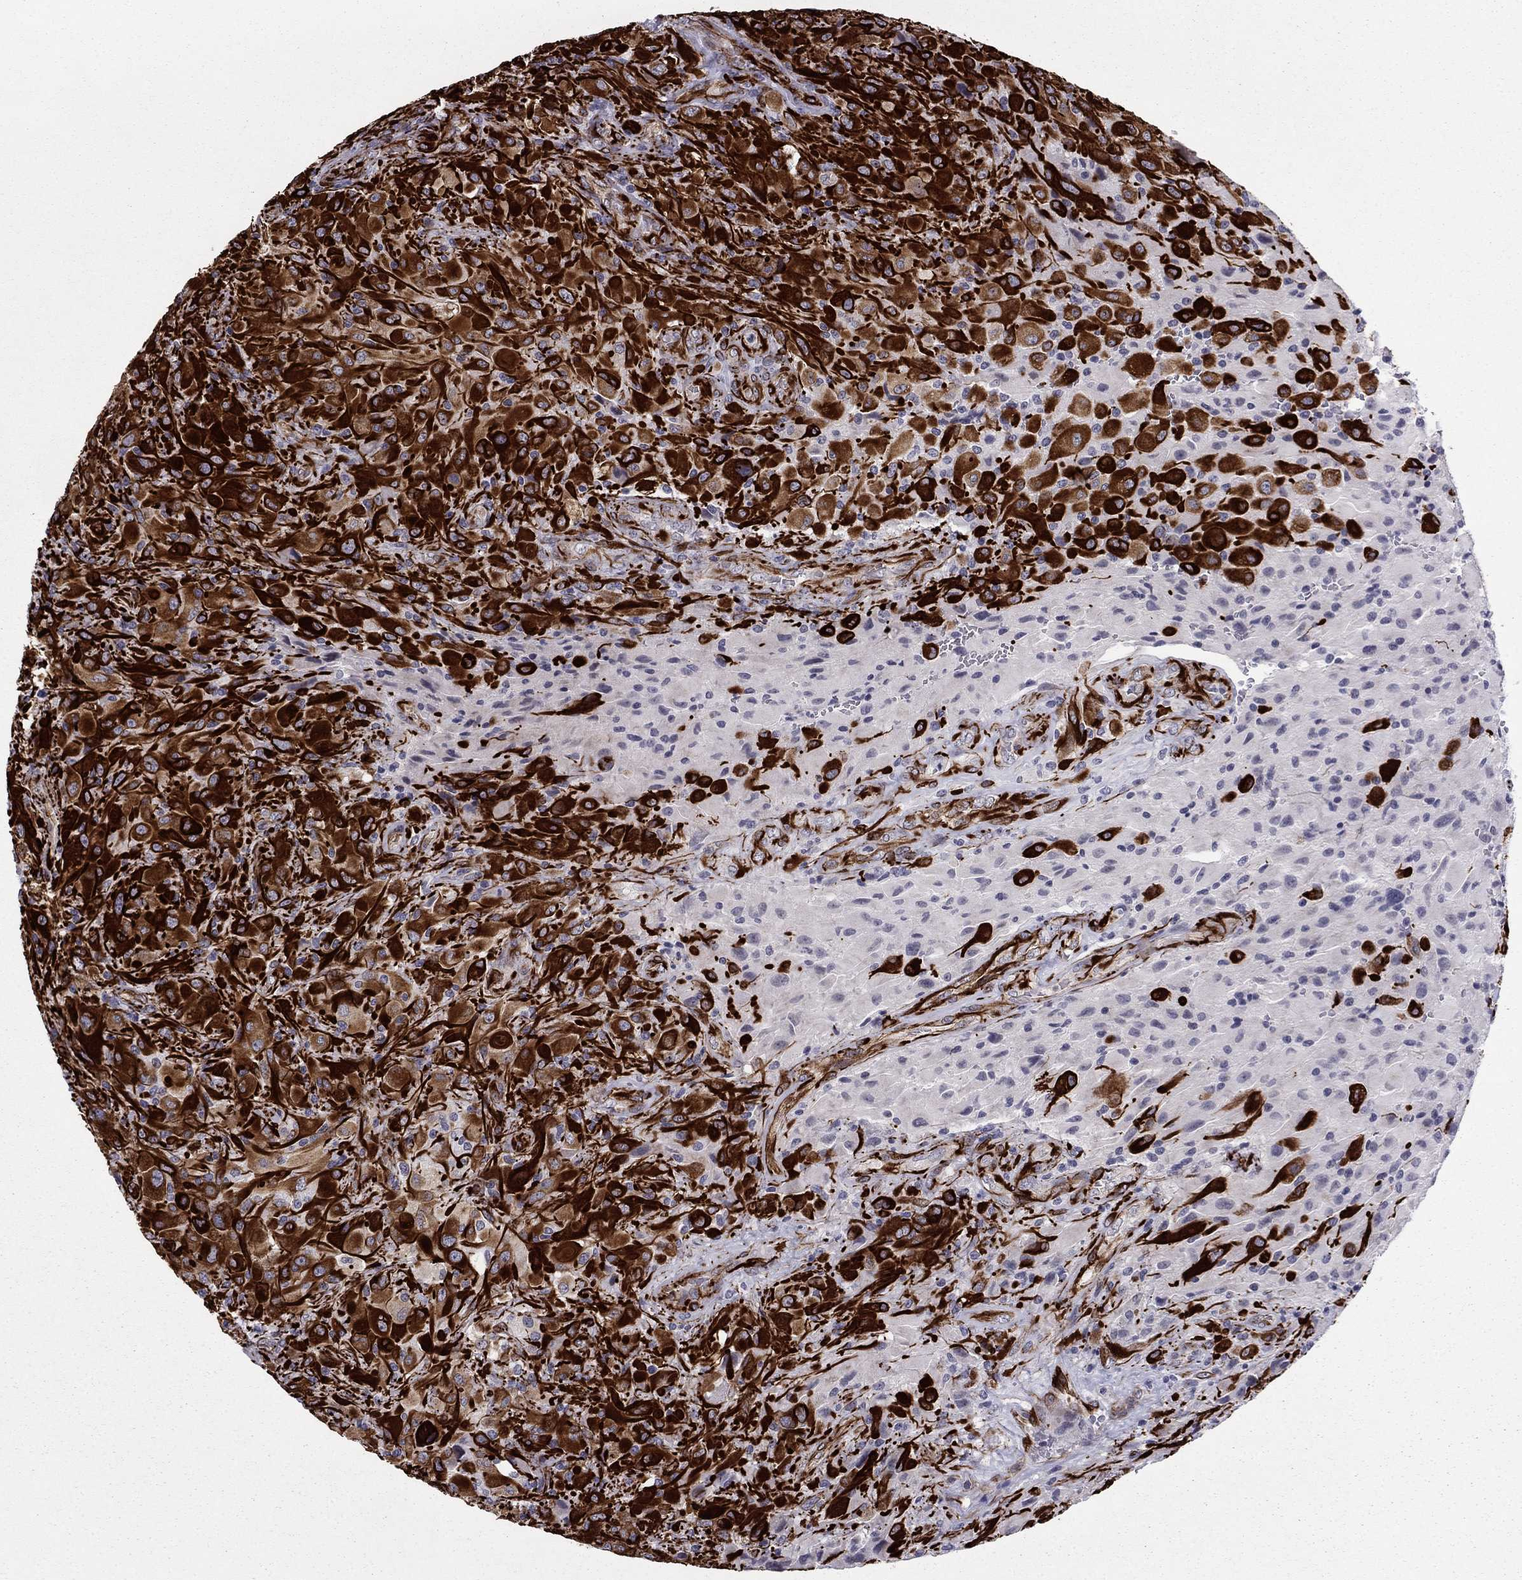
{"staining": {"intensity": "strong", "quantity": ">75%", "location": "cytoplasmic/membranous"}, "tissue": "glioma", "cell_type": "Tumor cells", "image_type": "cancer", "snomed": [{"axis": "morphology", "description": "Glioma, malignant, High grade"}, {"axis": "topography", "description": "Cerebral cortex"}], "caption": "This image demonstrates immunohistochemistry (IHC) staining of high-grade glioma (malignant), with high strong cytoplasmic/membranous staining in about >75% of tumor cells.", "gene": "ANKS4B", "patient": {"sex": "male", "age": 35}}